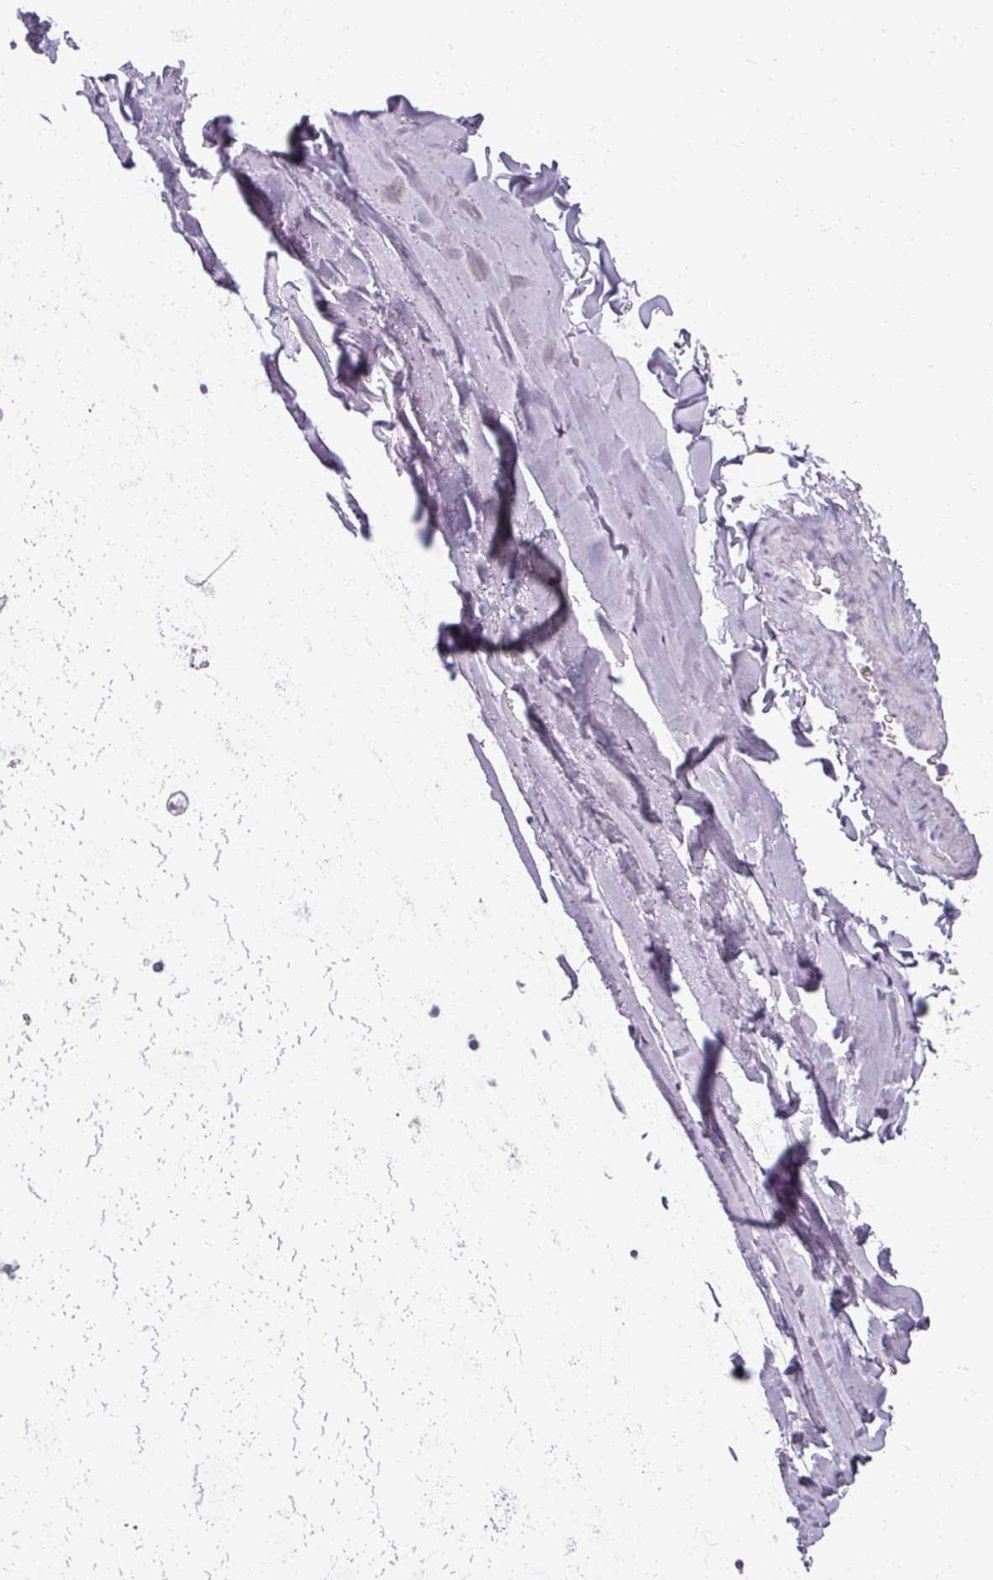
{"staining": {"intensity": "negative", "quantity": "none", "location": "none"}, "tissue": "soft tissue", "cell_type": "Fibroblasts", "image_type": "normal", "snomed": [{"axis": "morphology", "description": "Normal tissue, NOS"}, {"axis": "morphology", "description": "Squamous cell carcinoma, NOS"}, {"axis": "topography", "description": "Bronchus"}, {"axis": "topography", "description": "Lung"}], "caption": "IHC of unremarkable human soft tissue demonstrates no expression in fibroblasts.", "gene": "REG3A", "patient": {"sex": "female", "age": 70}}